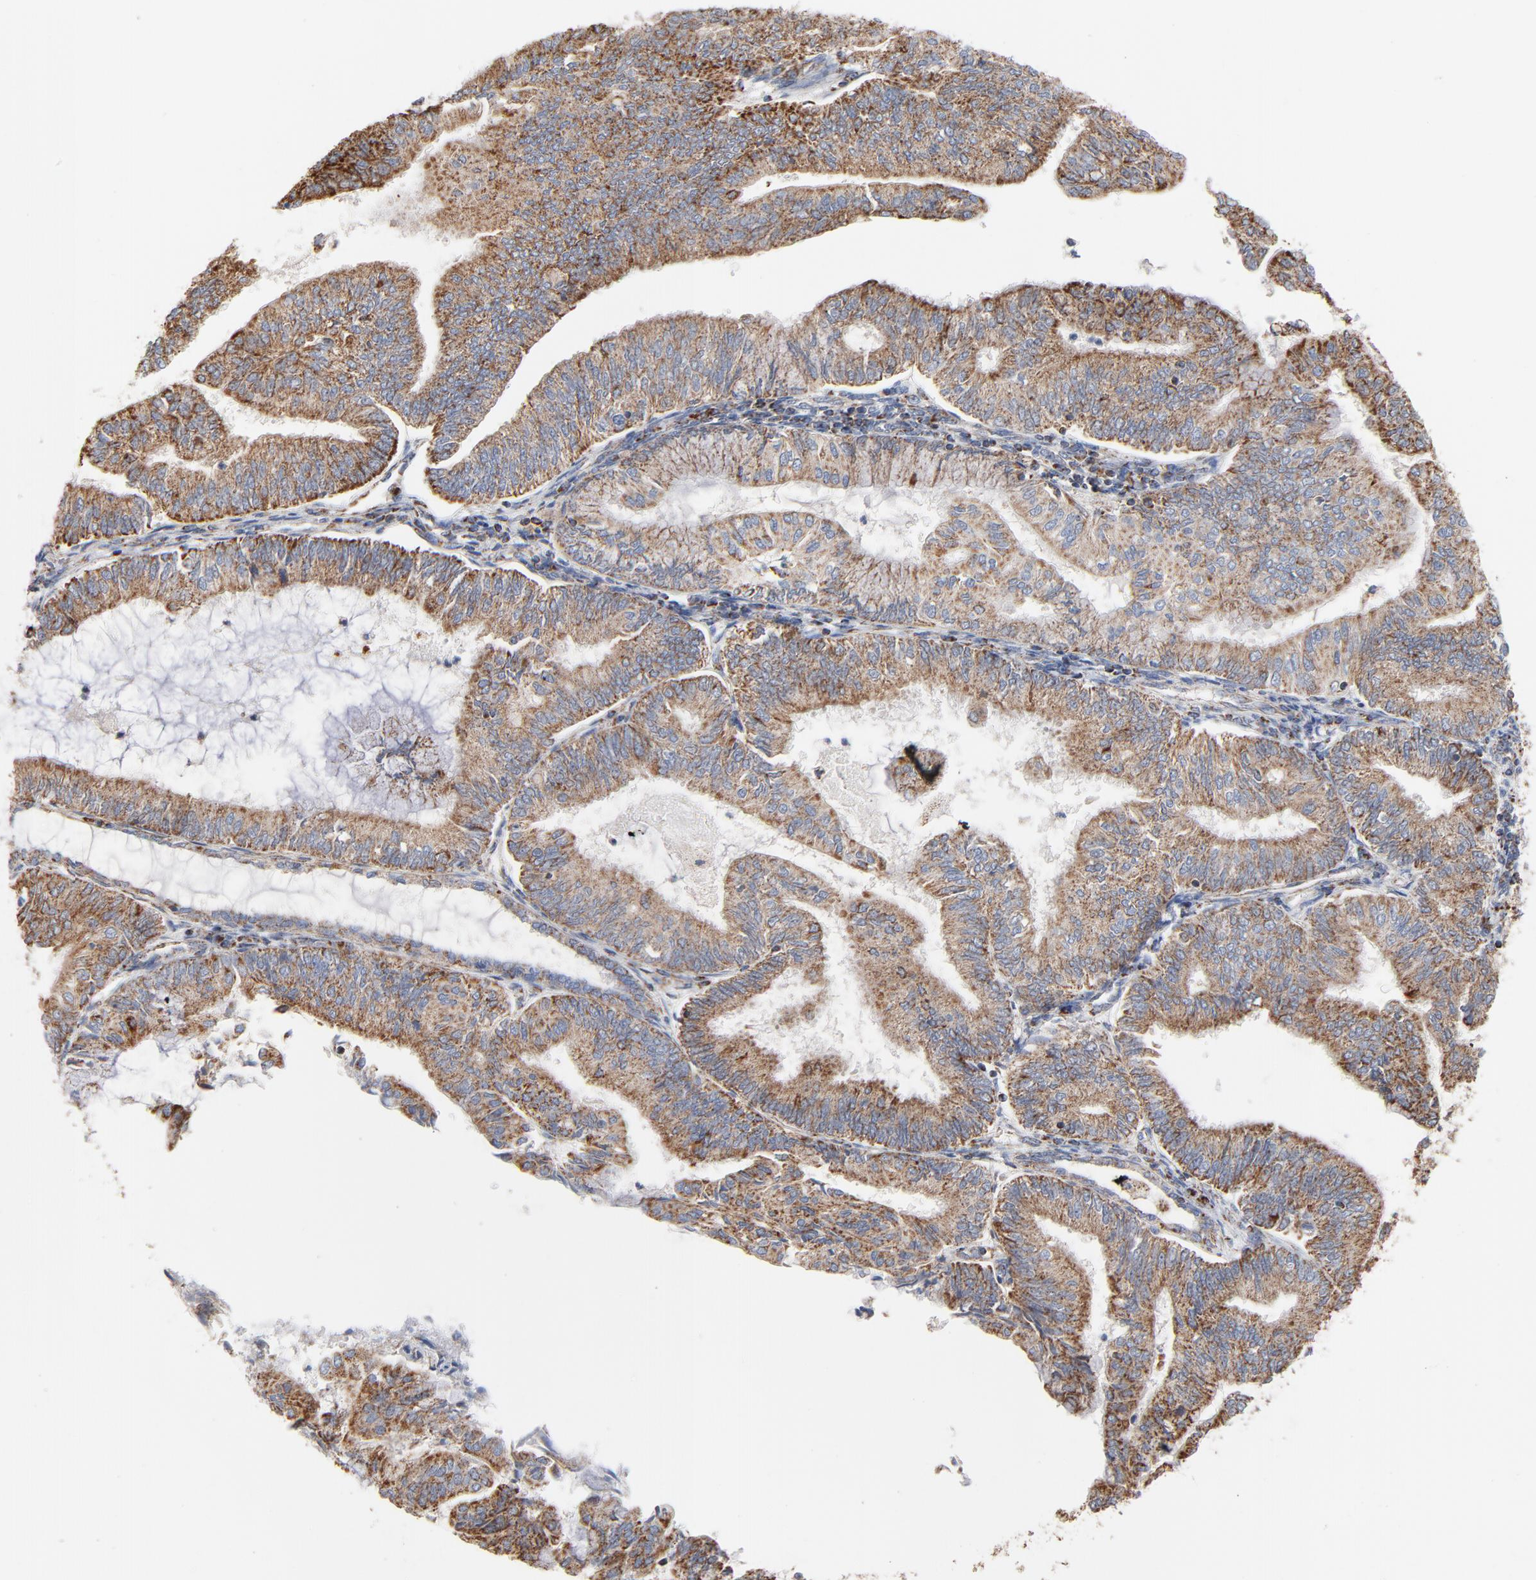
{"staining": {"intensity": "moderate", "quantity": ">75%", "location": "cytoplasmic/membranous"}, "tissue": "endometrial cancer", "cell_type": "Tumor cells", "image_type": "cancer", "snomed": [{"axis": "morphology", "description": "Adenocarcinoma, NOS"}, {"axis": "topography", "description": "Endometrium"}], "caption": "This image displays immunohistochemistry (IHC) staining of human endometrial cancer, with medium moderate cytoplasmic/membranous positivity in approximately >75% of tumor cells.", "gene": "UQCRC1", "patient": {"sex": "female", "age": 59}}